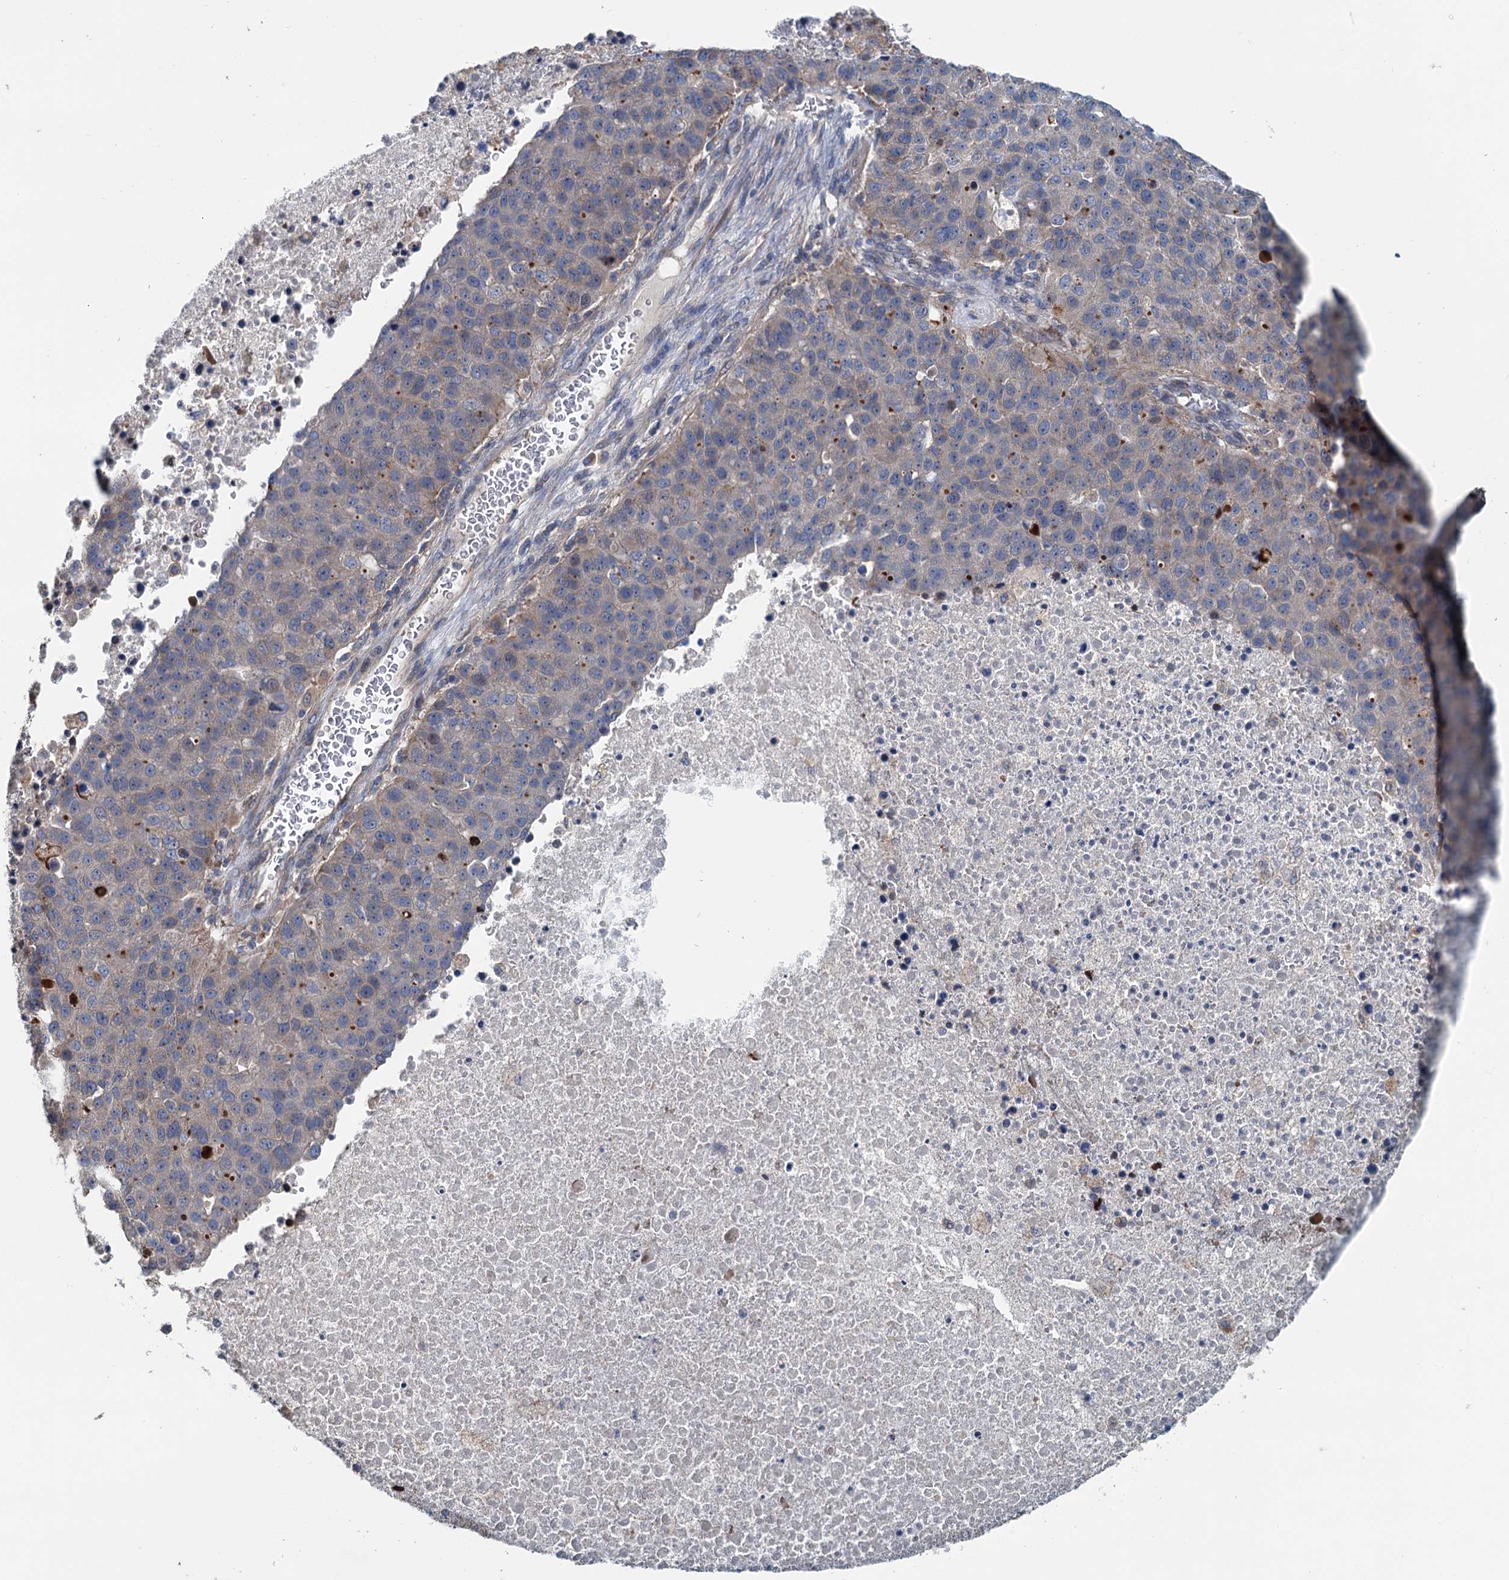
{"staining": {"intensity": "moderate", "quantity": "<25%", "location": "cytoplasmic/membranous"}, "tissue": "pancreatic cancer", "cell_type": "Tumor cells", "image_type": "cancer", "snomed": [{"axis": "morphology", "description": "Adenocarcinoma, NOS"}, {"axis": "topography", "description": "Pancreas"}], "caption": "Adenocarcinoma (pancreatic) stained with DAB (3,3'-diaminobenzidine) IHC displays low levels of moderate cytoplasmic/membranous staining in approximately <25% of tumor cells. (IHC, brightfield microscopy, high magnification).", "gene": "TEDC1", "patient": {"sex": "female", "age": 61}}